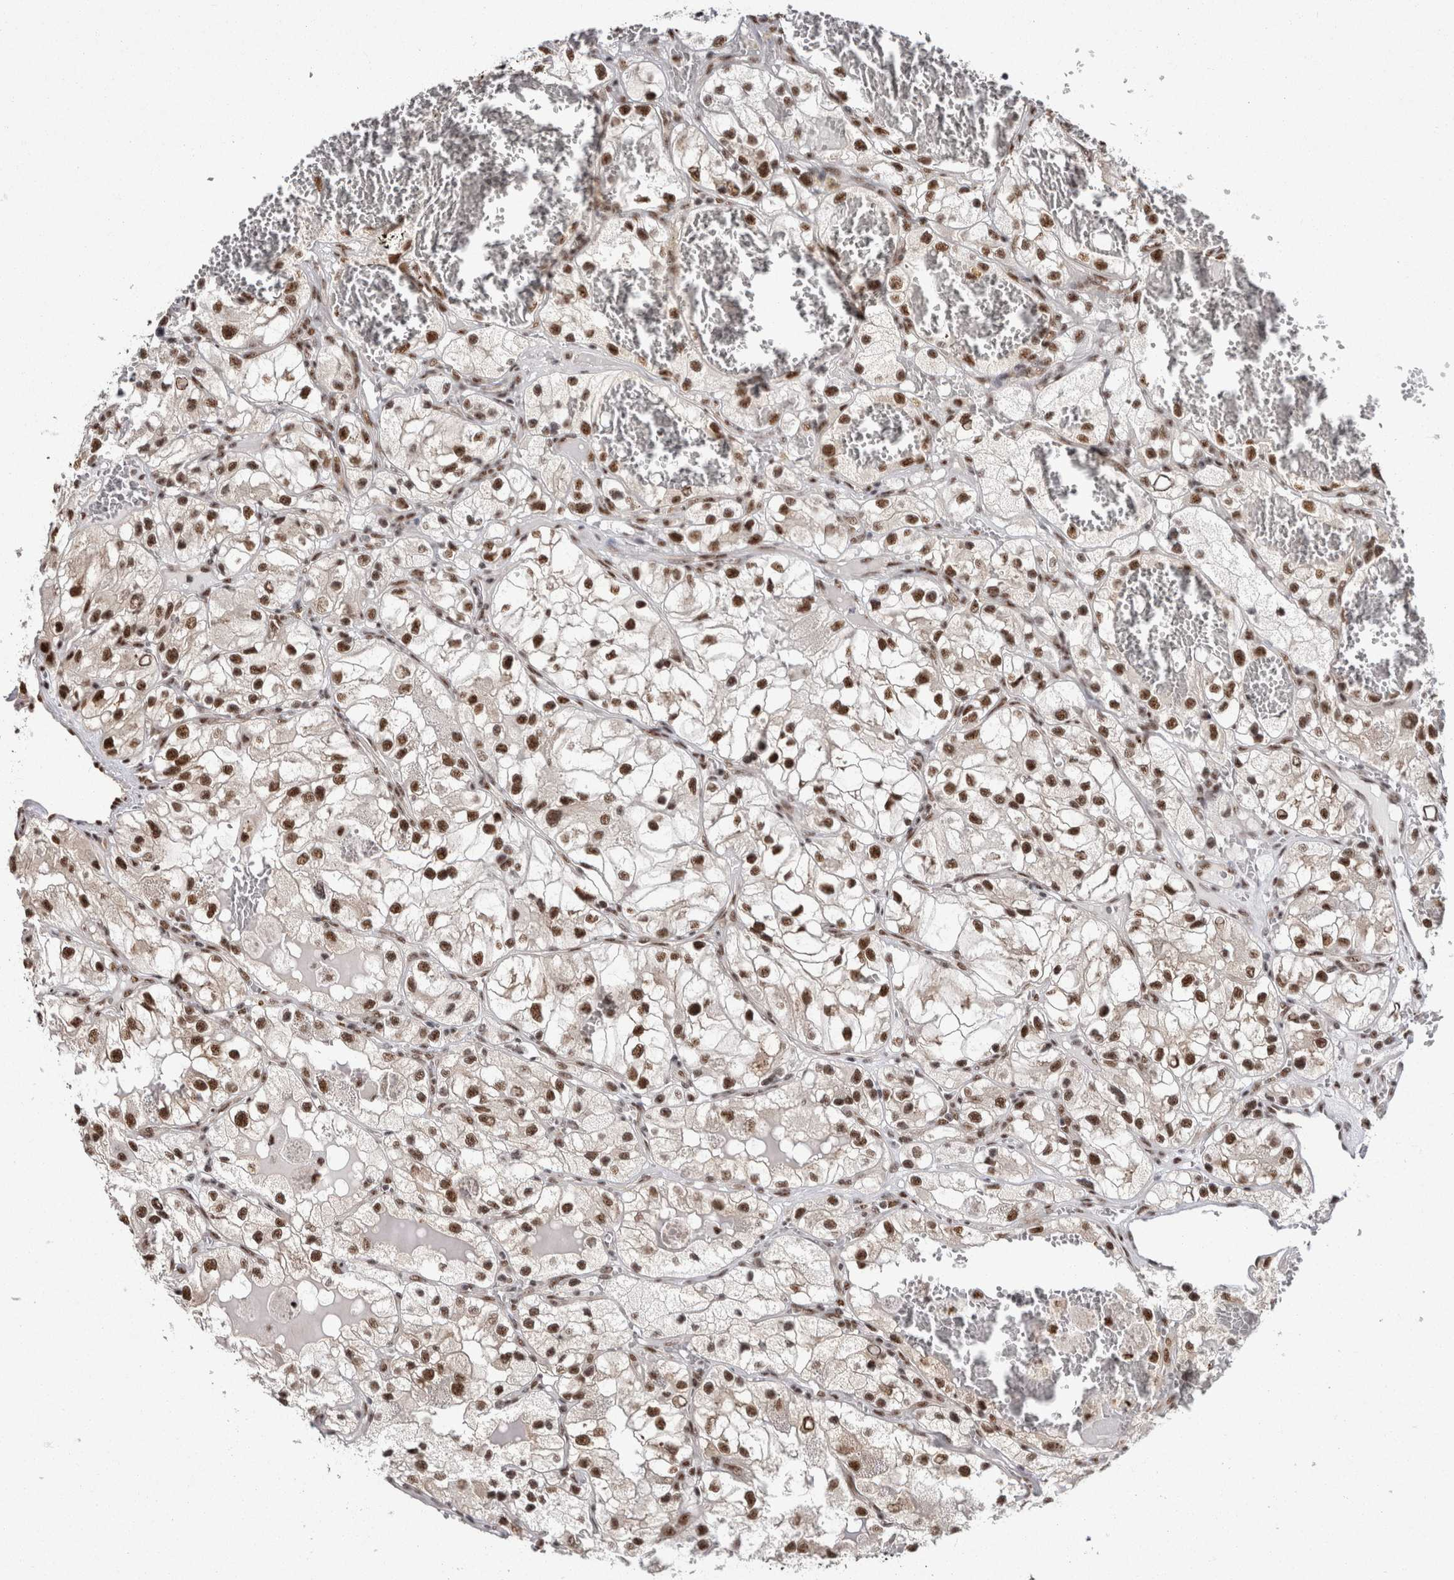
{"staining": {"intensity": "moderate", "quantity": ">75%", "location": "nuclear"}, "tissue": "renal cancer", "cell_type": "Tumor cells", "image_type": "cancer", "snomed": [{"axis": "morphology", "description": "Adenocarcinoma, NOS"}, {"axis": "topography", "description": "Kidney"}], "caption": "Protein staining of adenocarcinoma (renal) tissue reveals moderate nuclear staining in approximately >75% of tumor cells. Nuclei are stained in blue.", "gene": "MKNK1", "patient": {"sex": "female", "age": 57}}